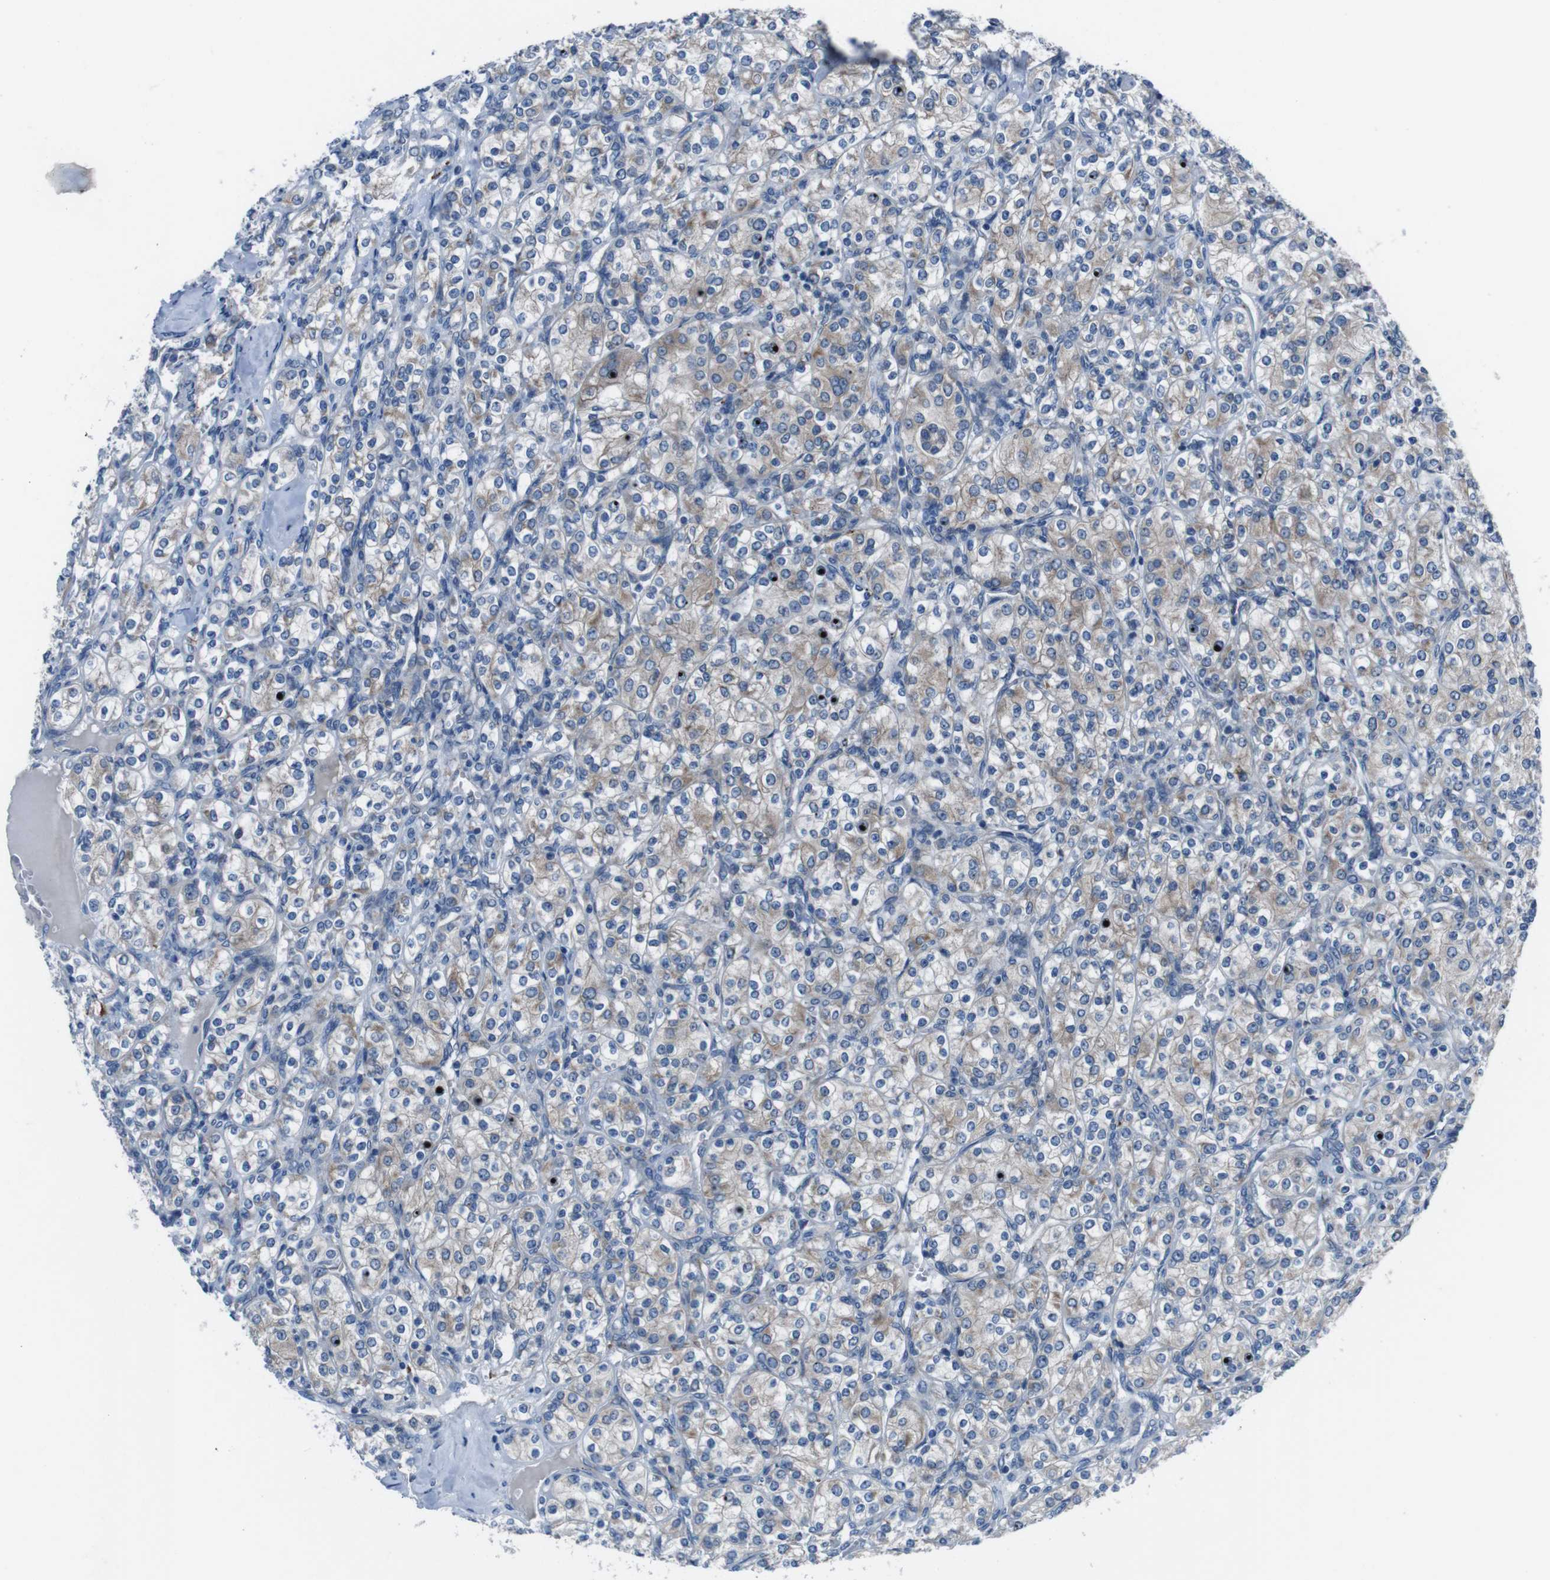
{"staining": {"intensity": "weak", "quantity": "25%-75%", "location": "cytoplasmic/membranous"}, "tissue": "renal cancer", "cell_type": "Tumor cells", "image_type": "cancer", "snomed": [{"axis": "morphology", "description": "Adenocarcinoma, NOS"}, {"axis": "topography", "description": "Kidney"}], "caption": "A brown stain highlights weak cytoplasmic/membranous expression of a protein in human renal cancer tumor cells.", "gene": "CDH22", "patient": {"sex": "male", "age": 77}}